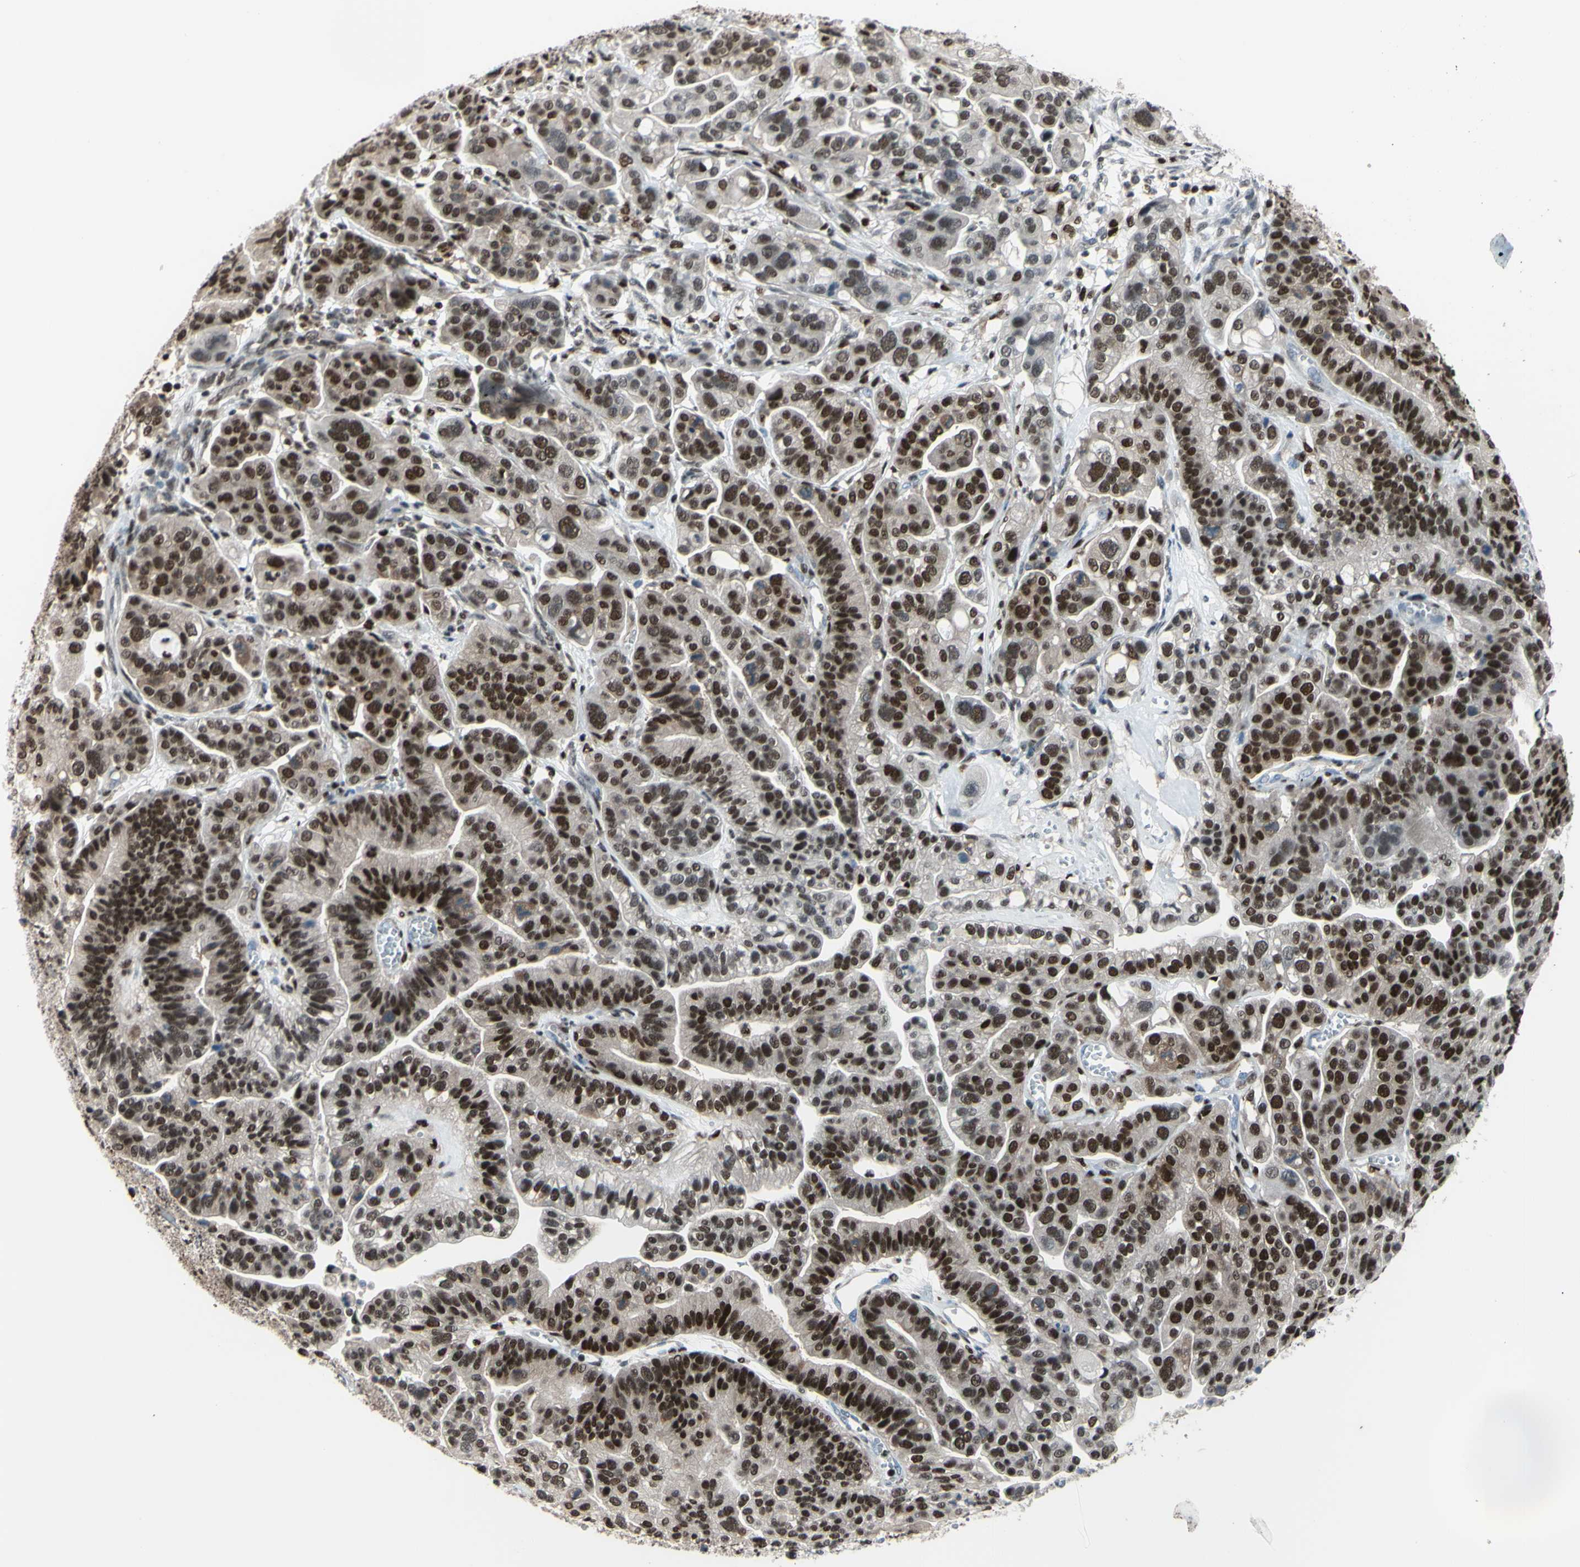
{"staining": {"intensity": "moderate", "quantity": ">75%", "location": "cytoplasmic/membranous,nuclear"}, "tissue": "ovarian cancer", "cell_type": "Tumor cells", "image_type": "cancer", "snomed": [{"axis": "morphology", "description": "Cystadenocarcinoma, serous, NOS"}, {"axis": "topography", "description": "Ovary"}], "caption": "Immunohistochemical staining of human serous cystadenocarcinoma (ovarian) demonstrates moderate cytoplasmic/membranous and nuclear protein positivity in about >75% of tumor cells.", "gene": "FKBP5", "patient": {"sex": "female", "age": 56}}